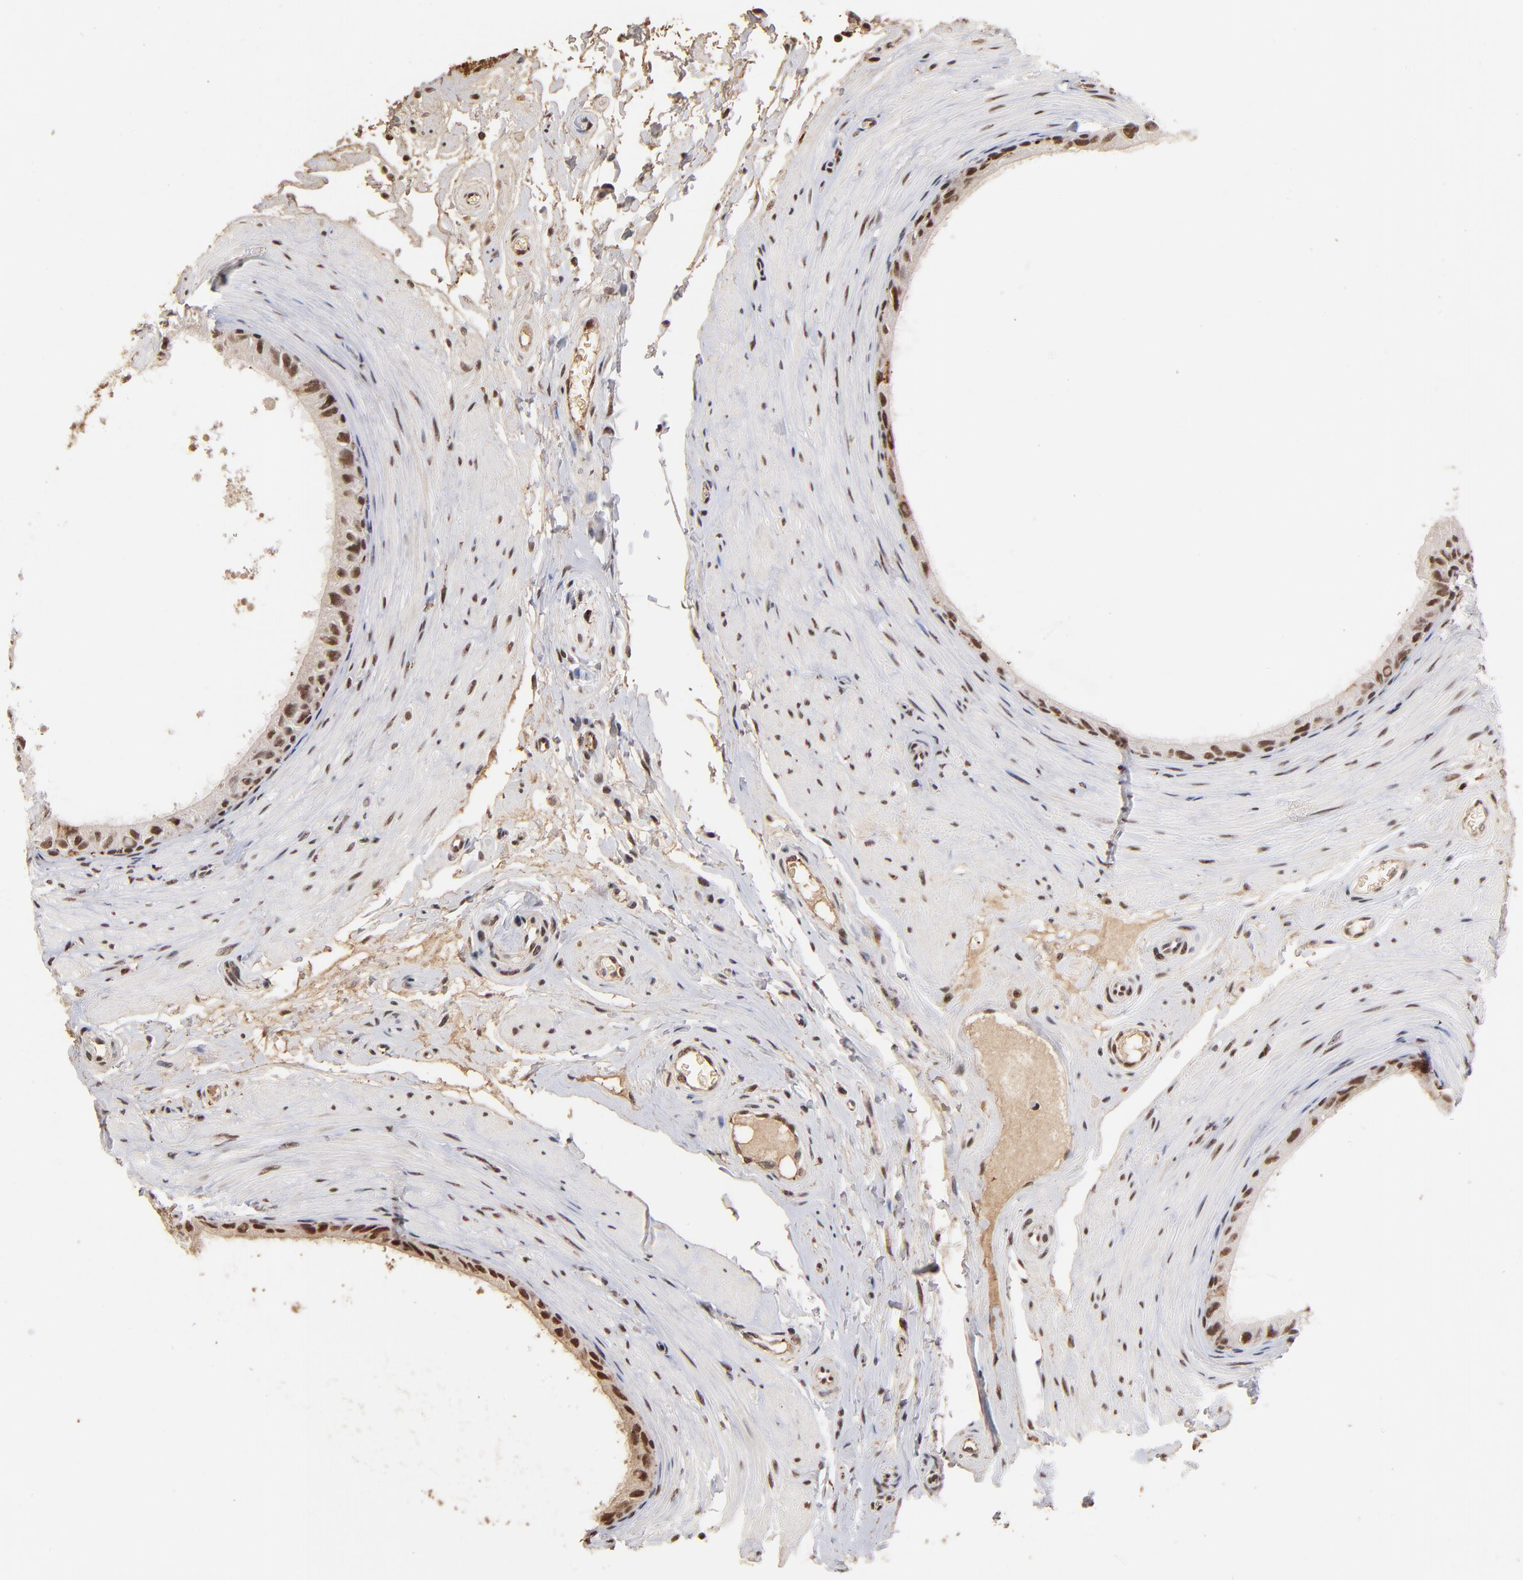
{"staining": {"intensity": "strong", "quantity": ">75%", "location": "nuclear"}, "tissue": "epididymis", "cell_type": "Glandular cells", "image_type": "normal", "snomed": [{"axis": "morphology", "description": "Normal tissue, NOS"}, {"axis": "topography", "description": "Epididymis"}], "caption": "Immunohistochemistry (IHC) (DAB (3,3'-diaminobenzidine)) staining of benign epididymis shows strong nuclear protein expression in about >75% of glandular cells.", "gene": "ZNF146", "patient": {"sex": "male", "age": 68}}